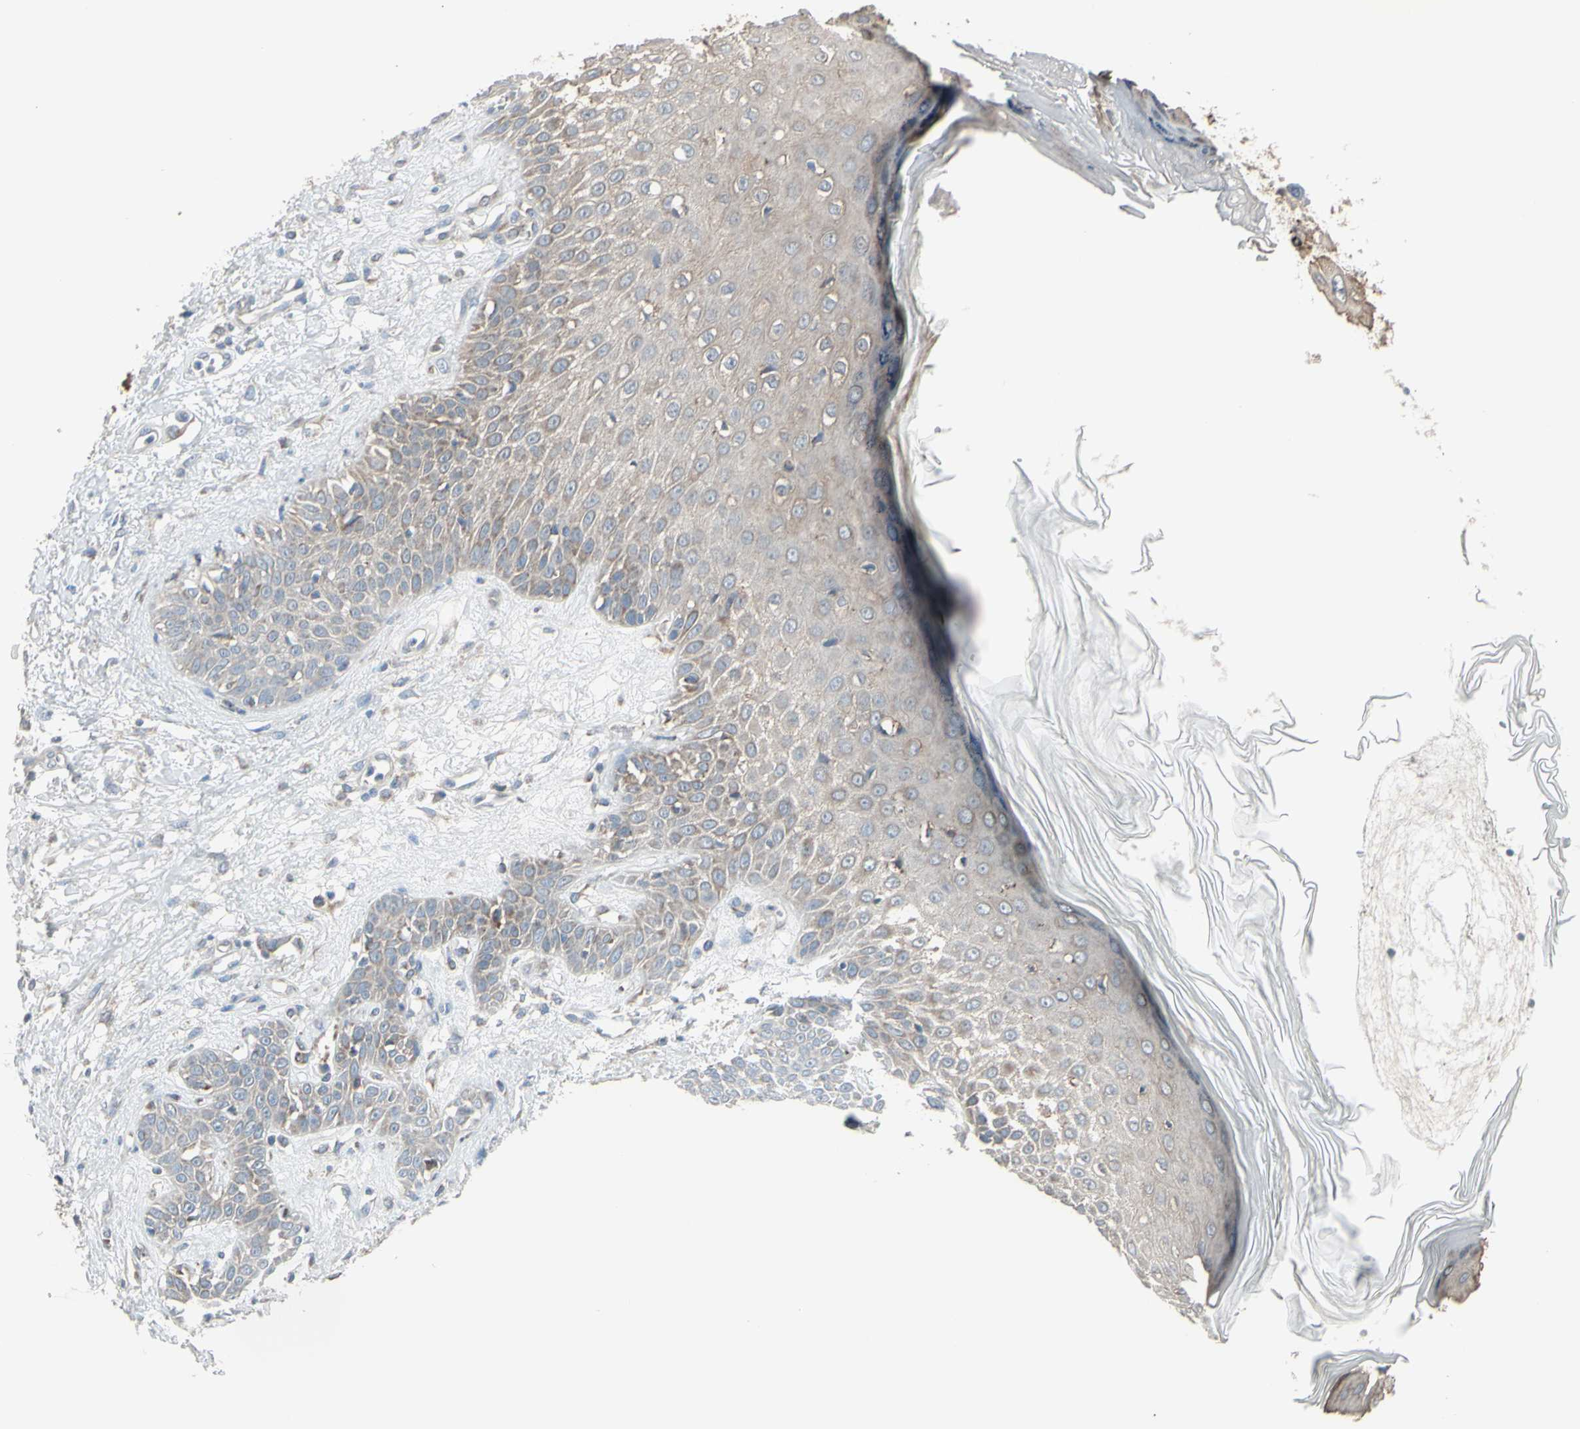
{"staining": {"intensity": "weak", "quantity": "<25%", "location": "cytoplasmic/membranous"}, "tissue": "skin cancer", "cell_type": "Tumor cells", "image_type": "cancer", "snomed": [{"axis": "morphology", "description": "Squamous cell carcinoma, NOS"}, {"axis": "topography", "description": "Skin"}], "caption": "Skin squamous cell carcinoma was stained to show a protein in brown. There is no significant expression in tumor cells.", "gene": "FAM171B", "patient": {"sex": "female", "age": 78}}